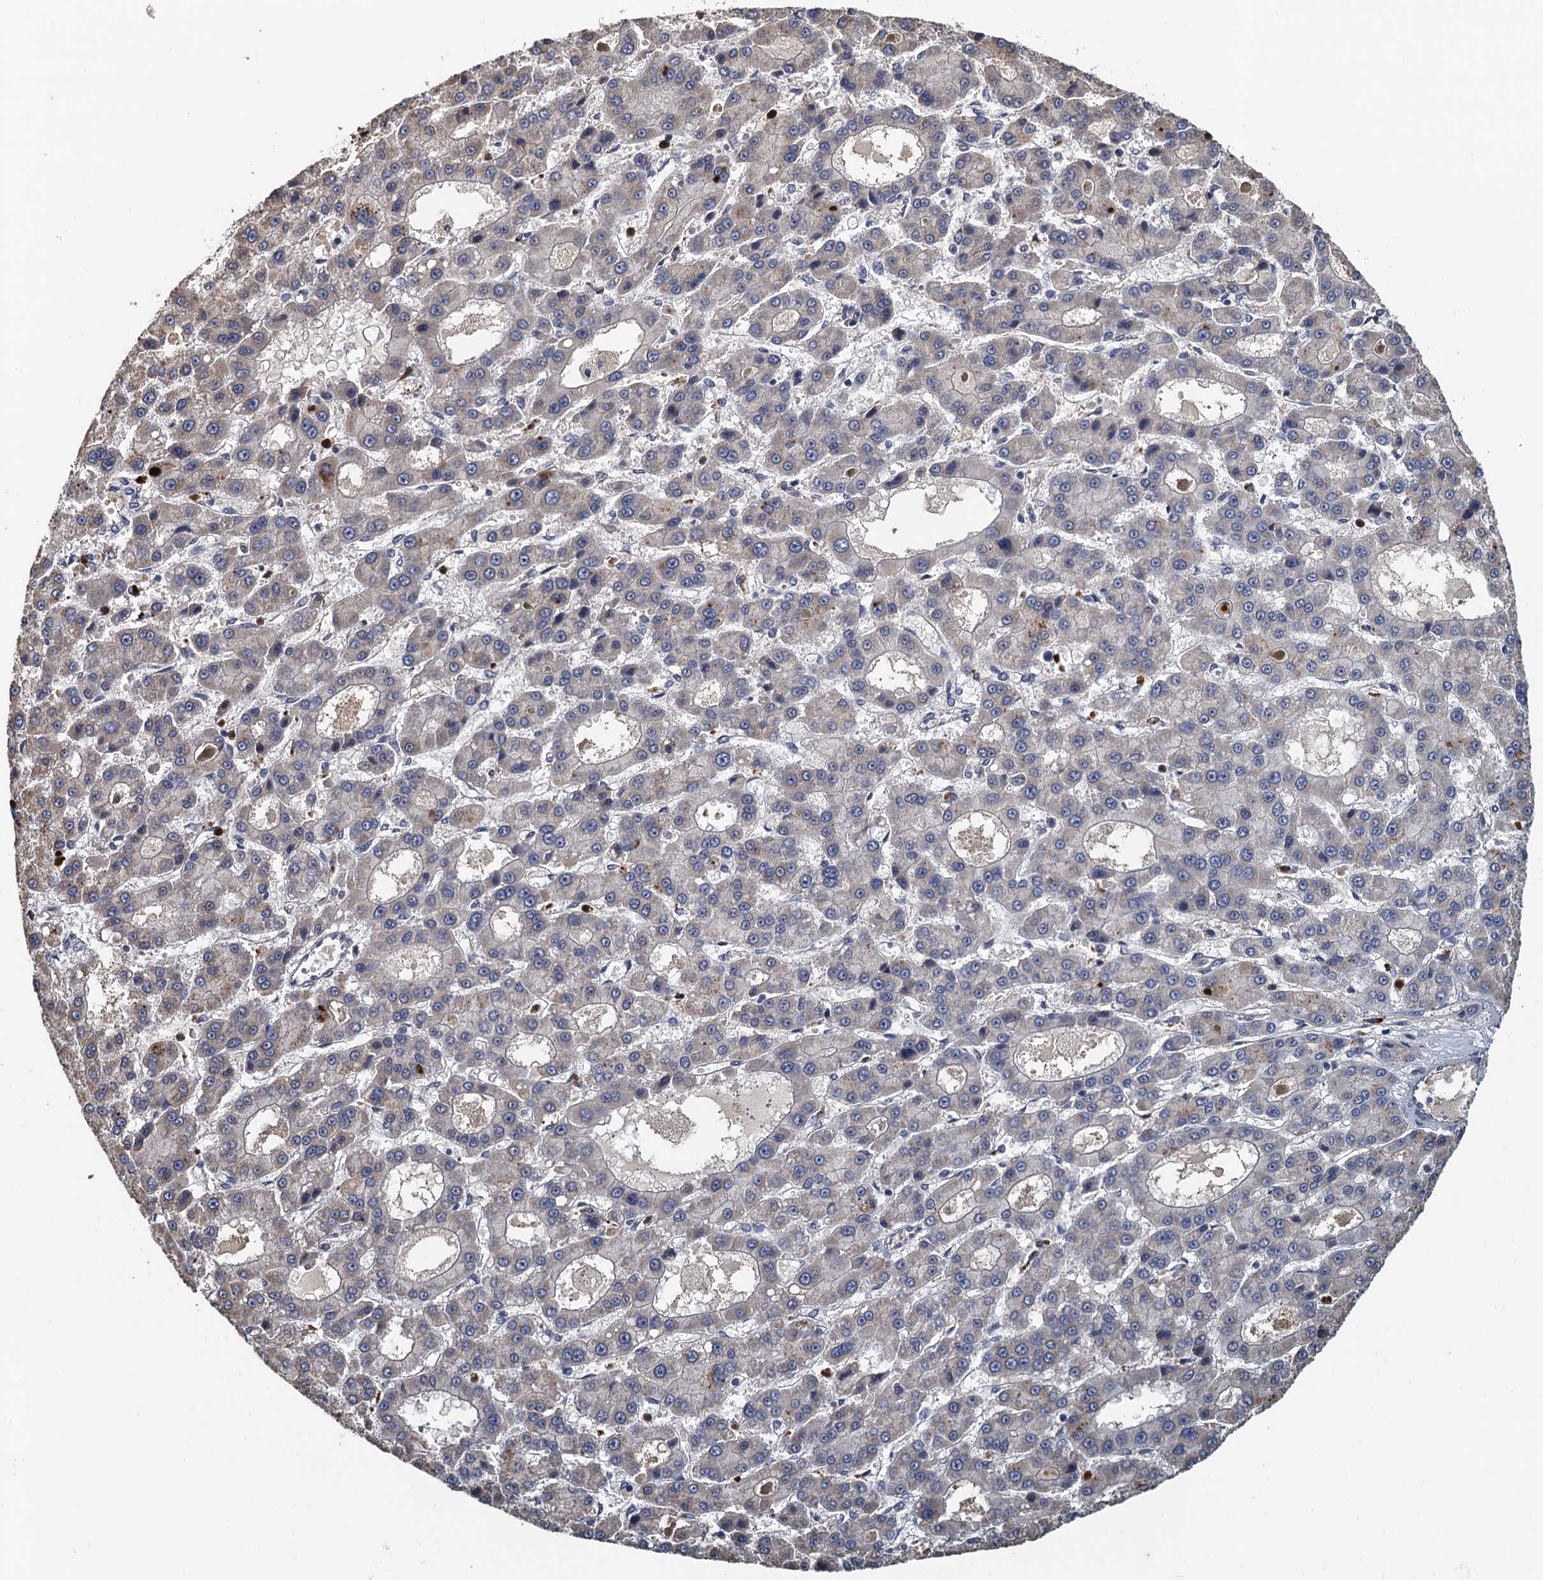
{"staining": {"intensity": "negative", "quantity": "none", "location": "none"}, "tissue": "liver cancer", "cell_type": "Tumor cells", "image_type": "cancer", "snomed": [{"axis": "morphology", "description": "Carcinoma, Hepatocellular, NOS"}, {"axis": "topography", "description": "Liver"}], "caption": "High magnification brightfield microscopy of liver hepatocellular carcinoma stained with DAB (brown) and counterstained with hematoxylin (blue): tumor cells show no significant expression.", "gene": "ACSBG1", "patient": {"sex": "male", "age": 70}}